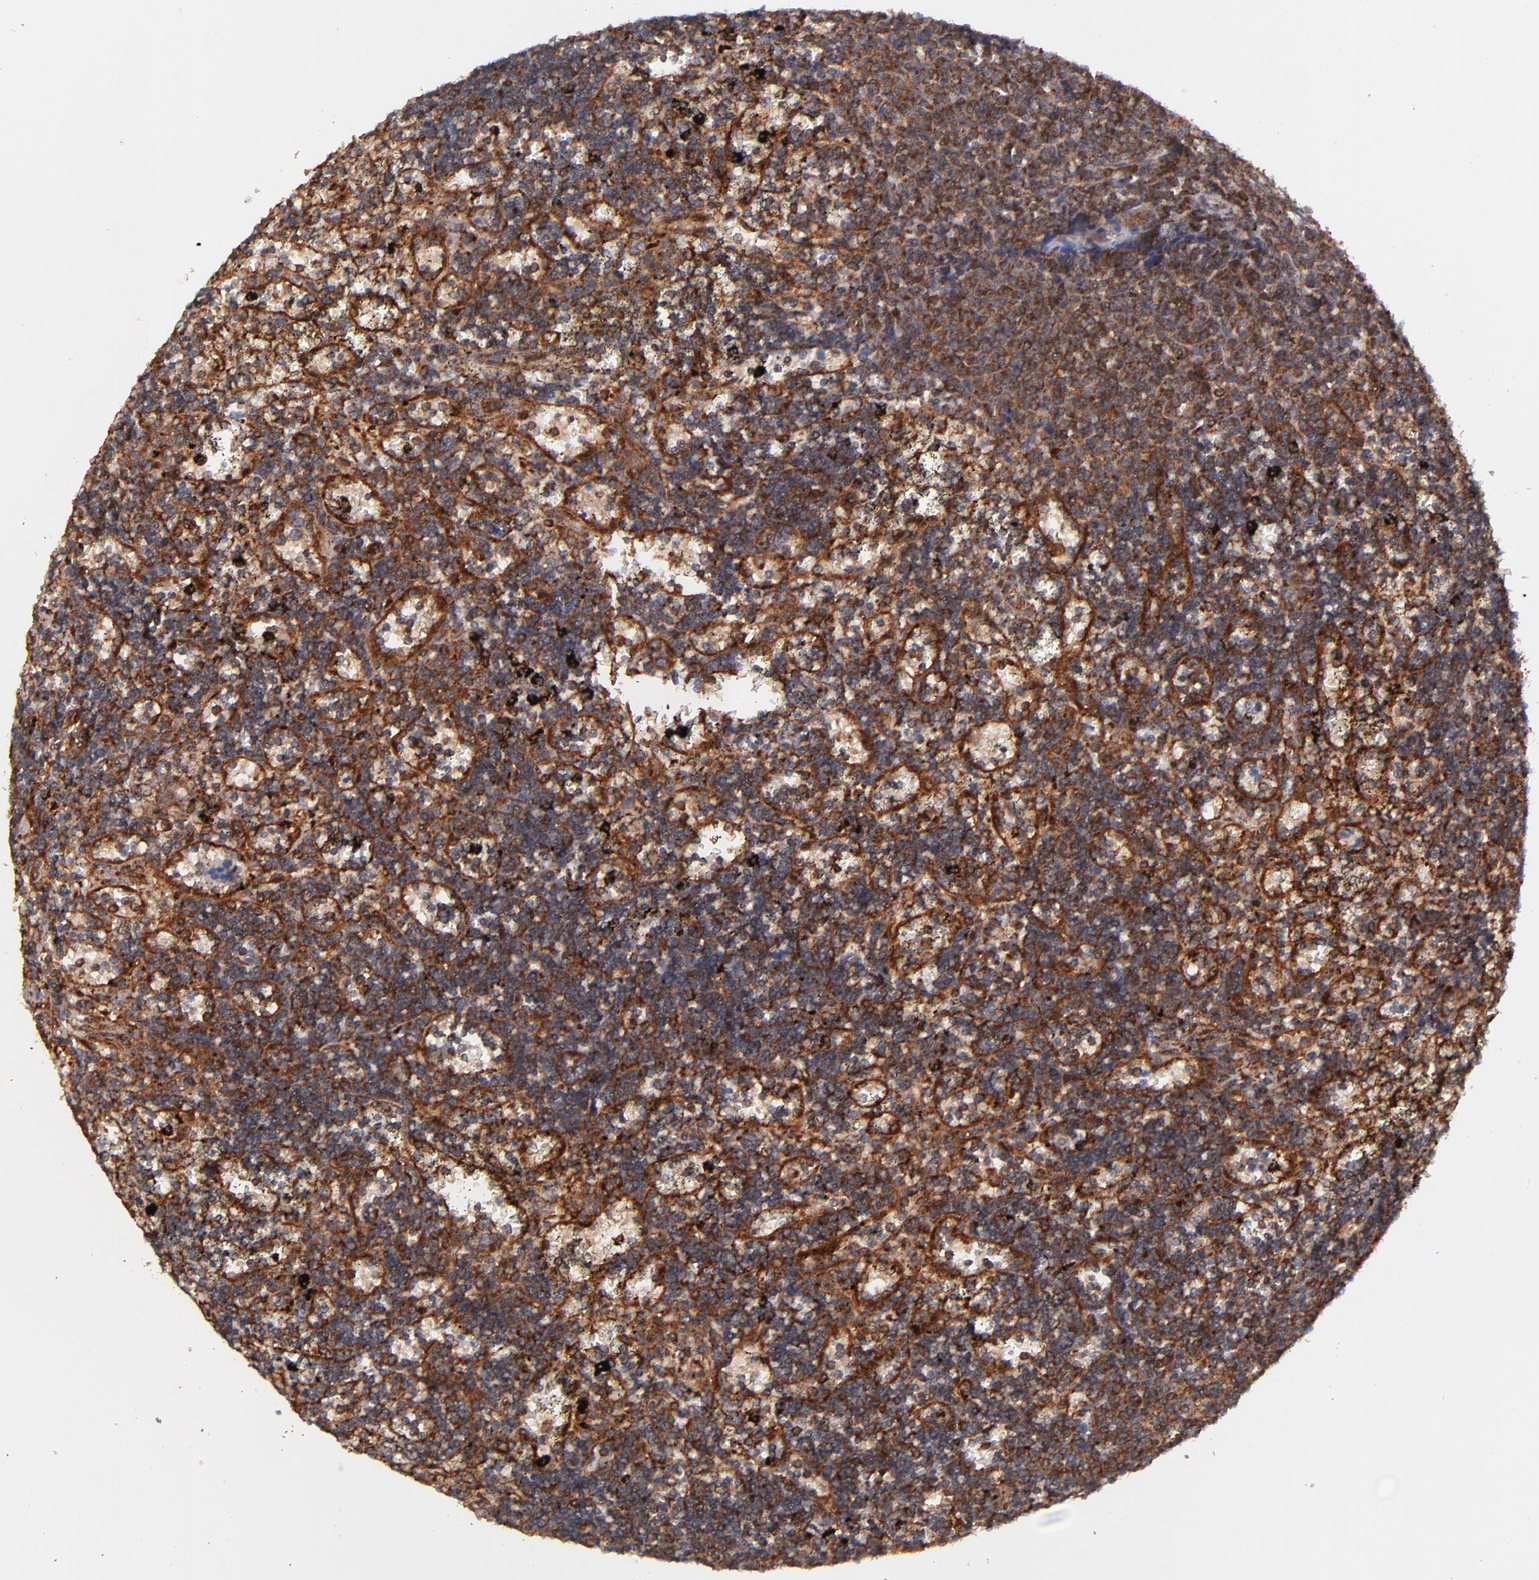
{"staining": {"intensity": "strong", "quantity": ">75%", "location": "cytoplasmic/membranous"}, "tissue": "lymphoma", "cell_type": "Tumor cells", "image_type": "cancer", "snomed": [{"axis": "morphology", "description": "Malignant lymphoma, non-Hodgkin's type, Low grade"}, {"axis": "topography", "description": "Spleen"}], "caption": "High-magnification brightfield microscopy of low-grade malignant lymphoma, non-Hodgkin's type stained with DAB (3,3'-diaminobenzidine) (brown) and counterstained with hematoxylin (blue). tumor cells exhibit strong cytoplasmic/membranous expression is present in about>75% of cells.", "gene": "STX8", "patient": {"sex": "male", "age": 60}}